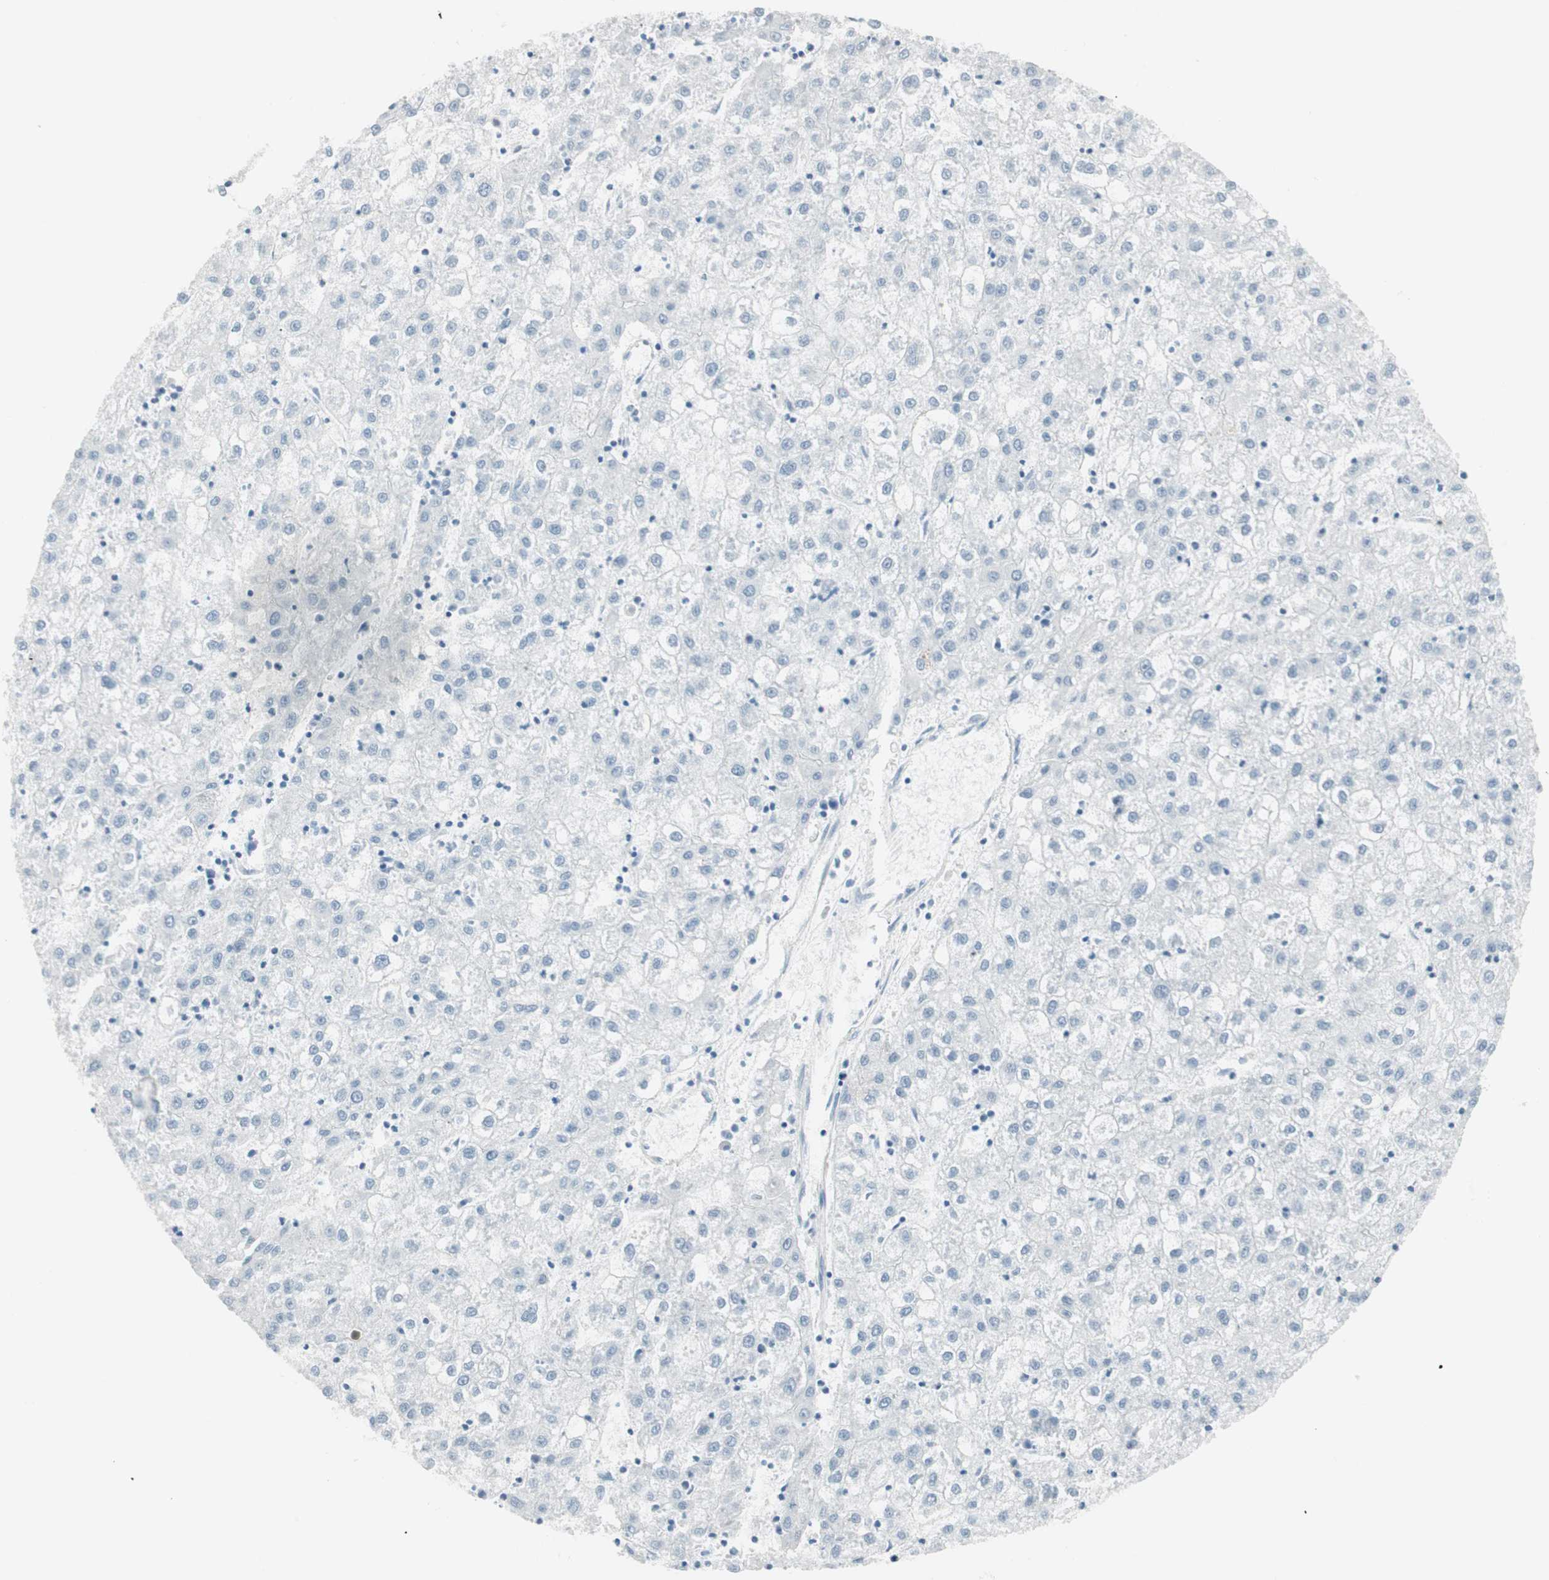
{"staining": {"intensity": "negative", "quantity": "none", "location": "none"}, "tissue": "liver cancer", "cell_type": "Tumor cells", "image_type": "cancer", "snomed": [{"axis": "morphology", "description": "Carcinoma, Hepatocellular, NOS"}, {"axis": "topography", "description": "Liver"}], "caption": "Immunohistochemistry photomicrograph of human hepatocellular carcinoma (liver) stained for a protein (brown), which exhibits no positivity in tumor cells. (Immunohistochemistry, brightfield microscopy, high magnification).", "gene": "ITLN2", "patient": {"sex": "male", "age": 72}}